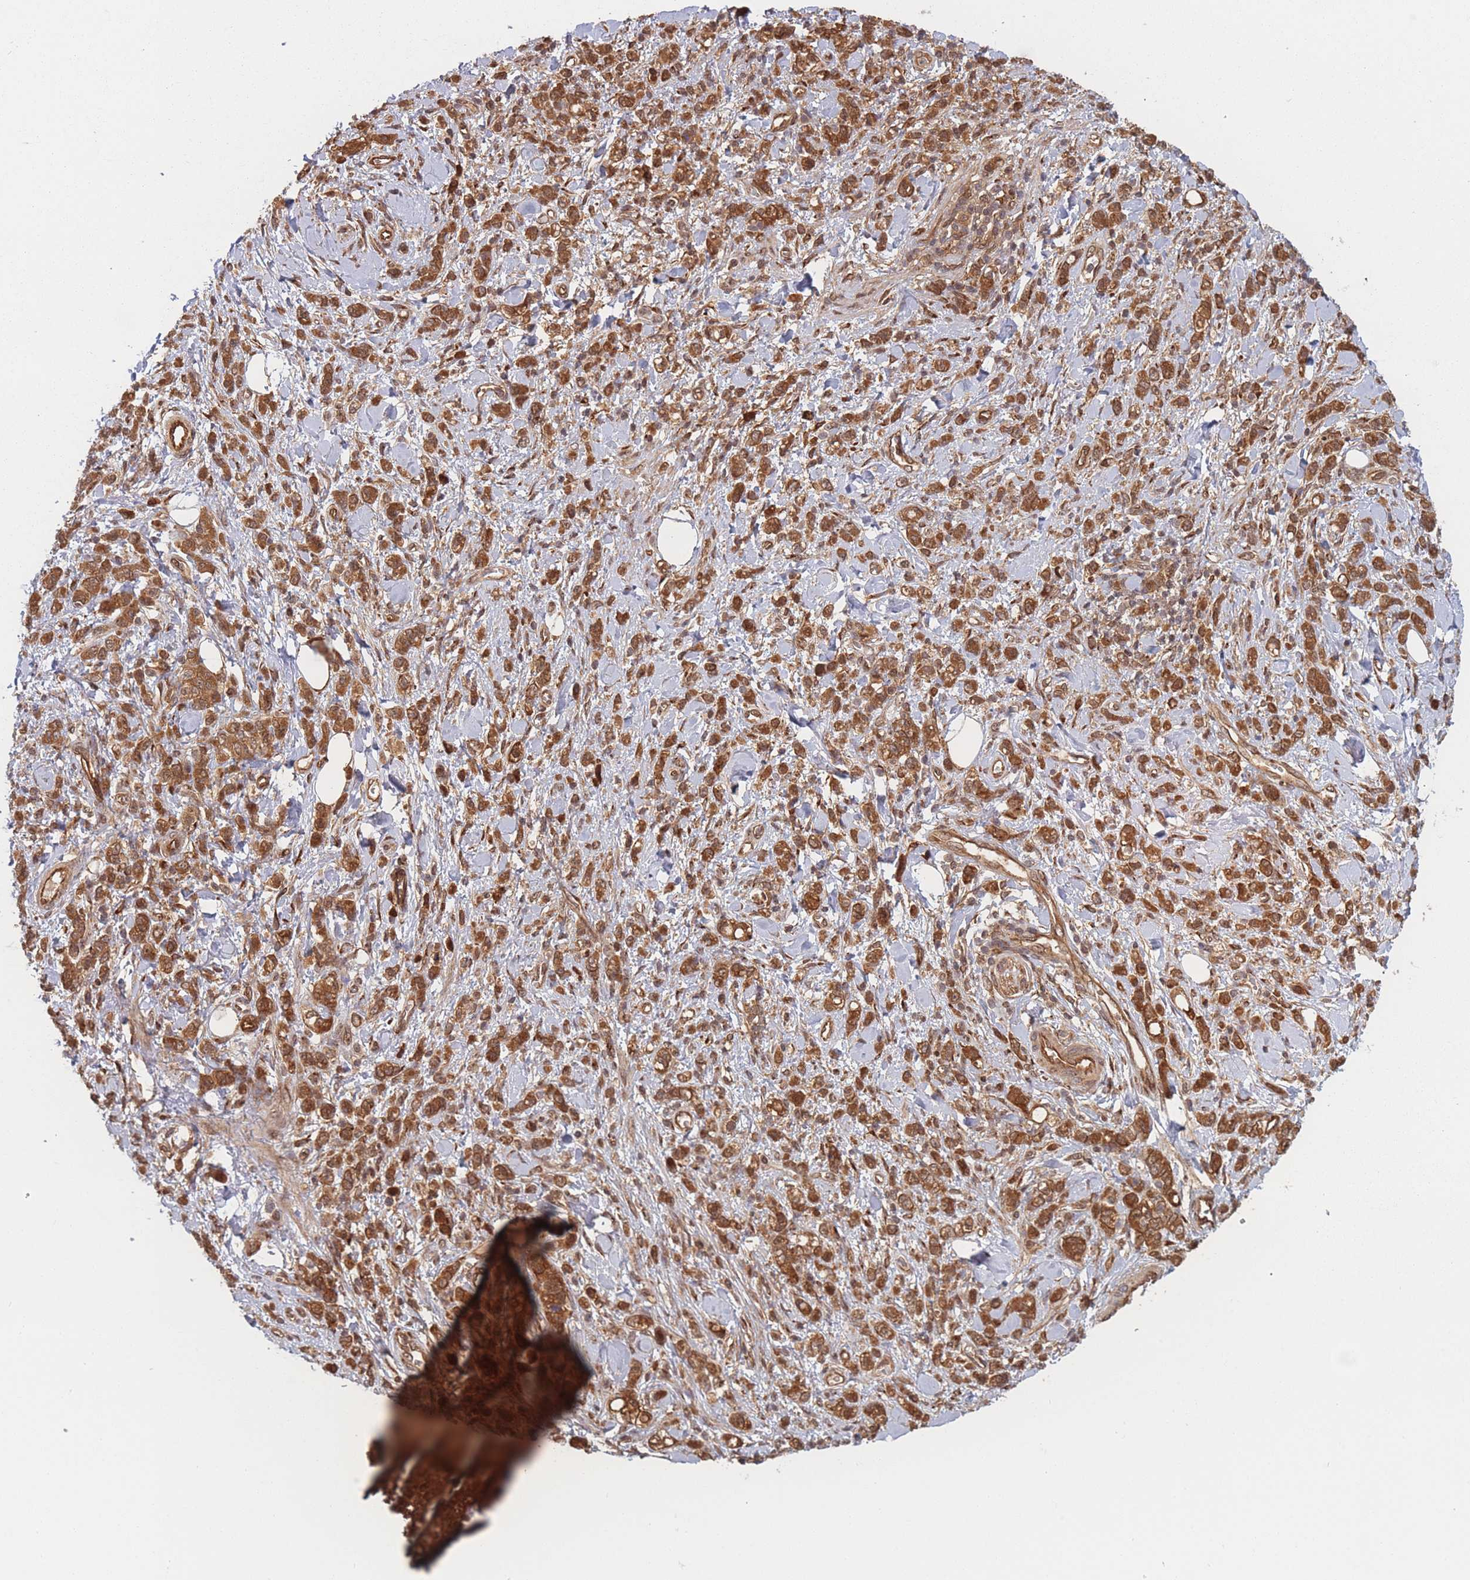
{"staining": {"intensity": "strong", "quantity": ">75%", "location": "cytoplasmic/membranous"}, "tissue": "stomach cancer", "cell_type": "Tumor cells", "image_type": "cancer", "snomed": [{"axis": "morphology", "description": "Adenocarcinoma, NOS"}, {"axis": "topography", "description": "Stomach"}], "caption": "Brown immunohistochemical staining in human adenocarcinoma (stomach) exhibits strong cytoplasmic/membranous expression in approximately >75% of tumor cells. The protein is stained brown, and the nuclei are stained in blue (DAB (3,3'-diaminobenzidine) IHC with brightfield microscopy, high magnification).", "gene": "PODXL2", "patient": {"sex": "male", "age": 77}}